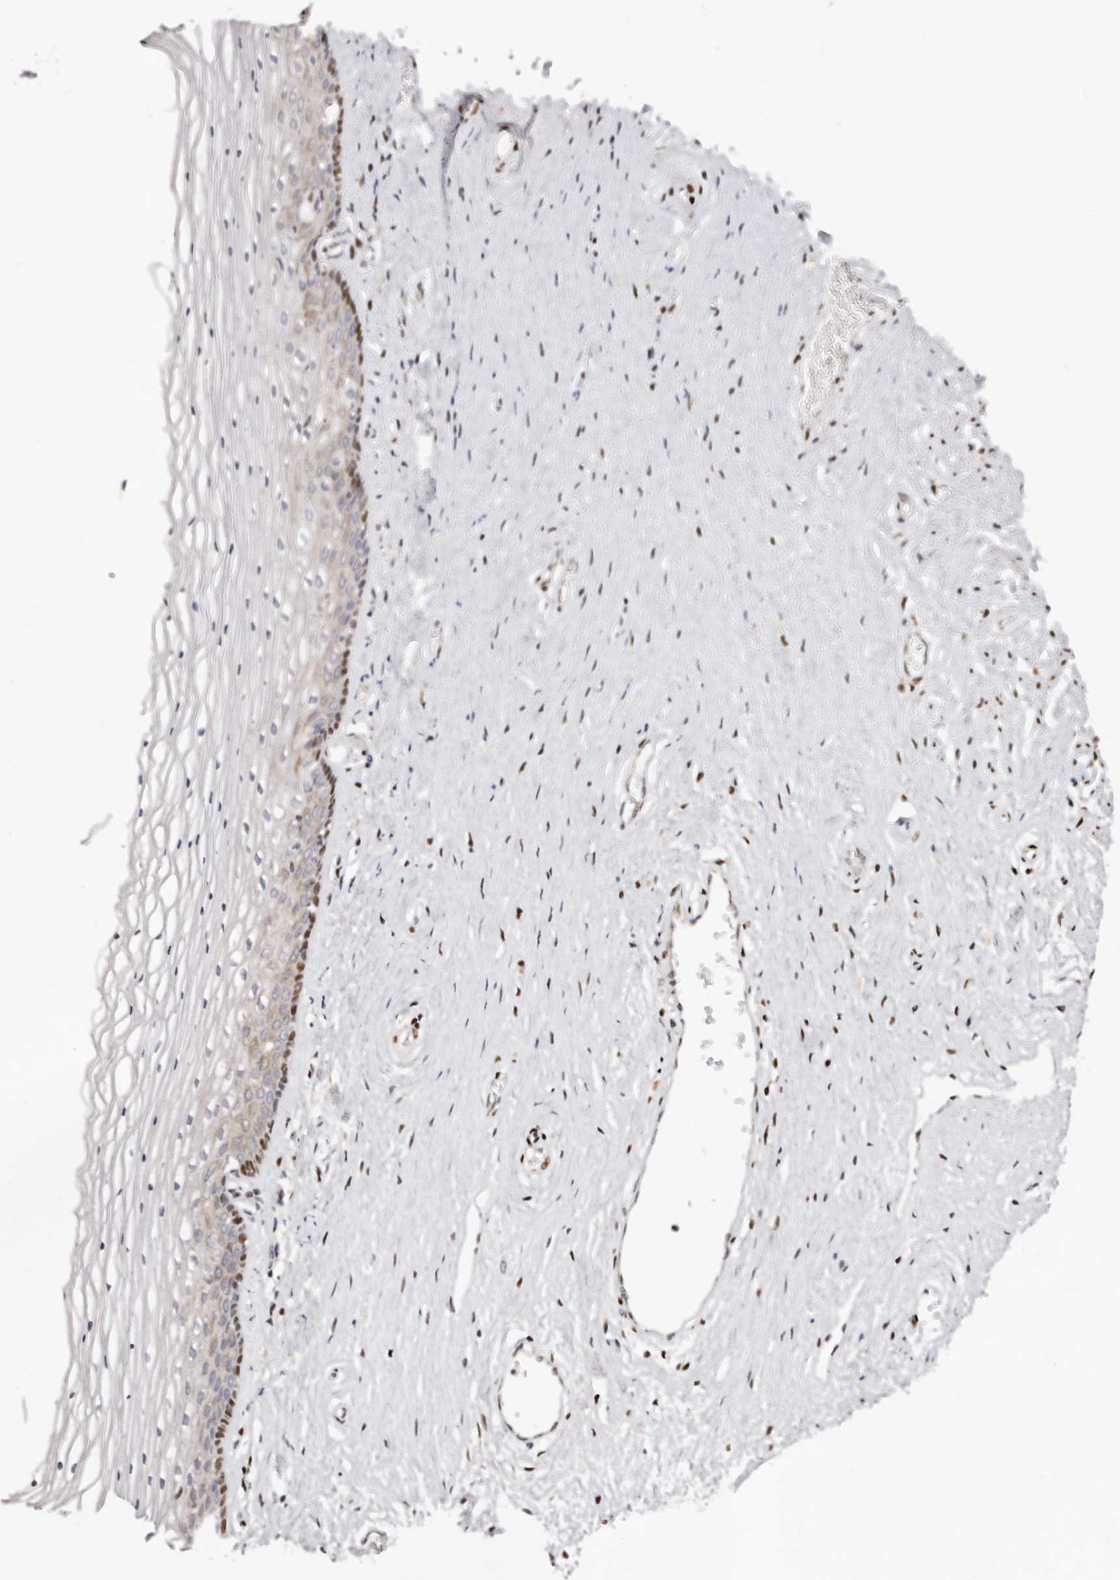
{"staining": {"intensity": "weak", "quantity": "<25%", "location": "nuclear"}, "tissue": "vagina", "cell_type": "Squamous epithelial cells", "image_type": "normal", "snomed": [{"axis": "morphology", "description": "Normal tissue, NOS"}, {"axis": "topography", "description": "Vagina"}], "caption": "Immunohistochemistry of unremarkable vagina exhibits no expression in squamous epithelial cells.", "gene": "IQGAP3", "patient": {"sex": "female", "age": 46}}